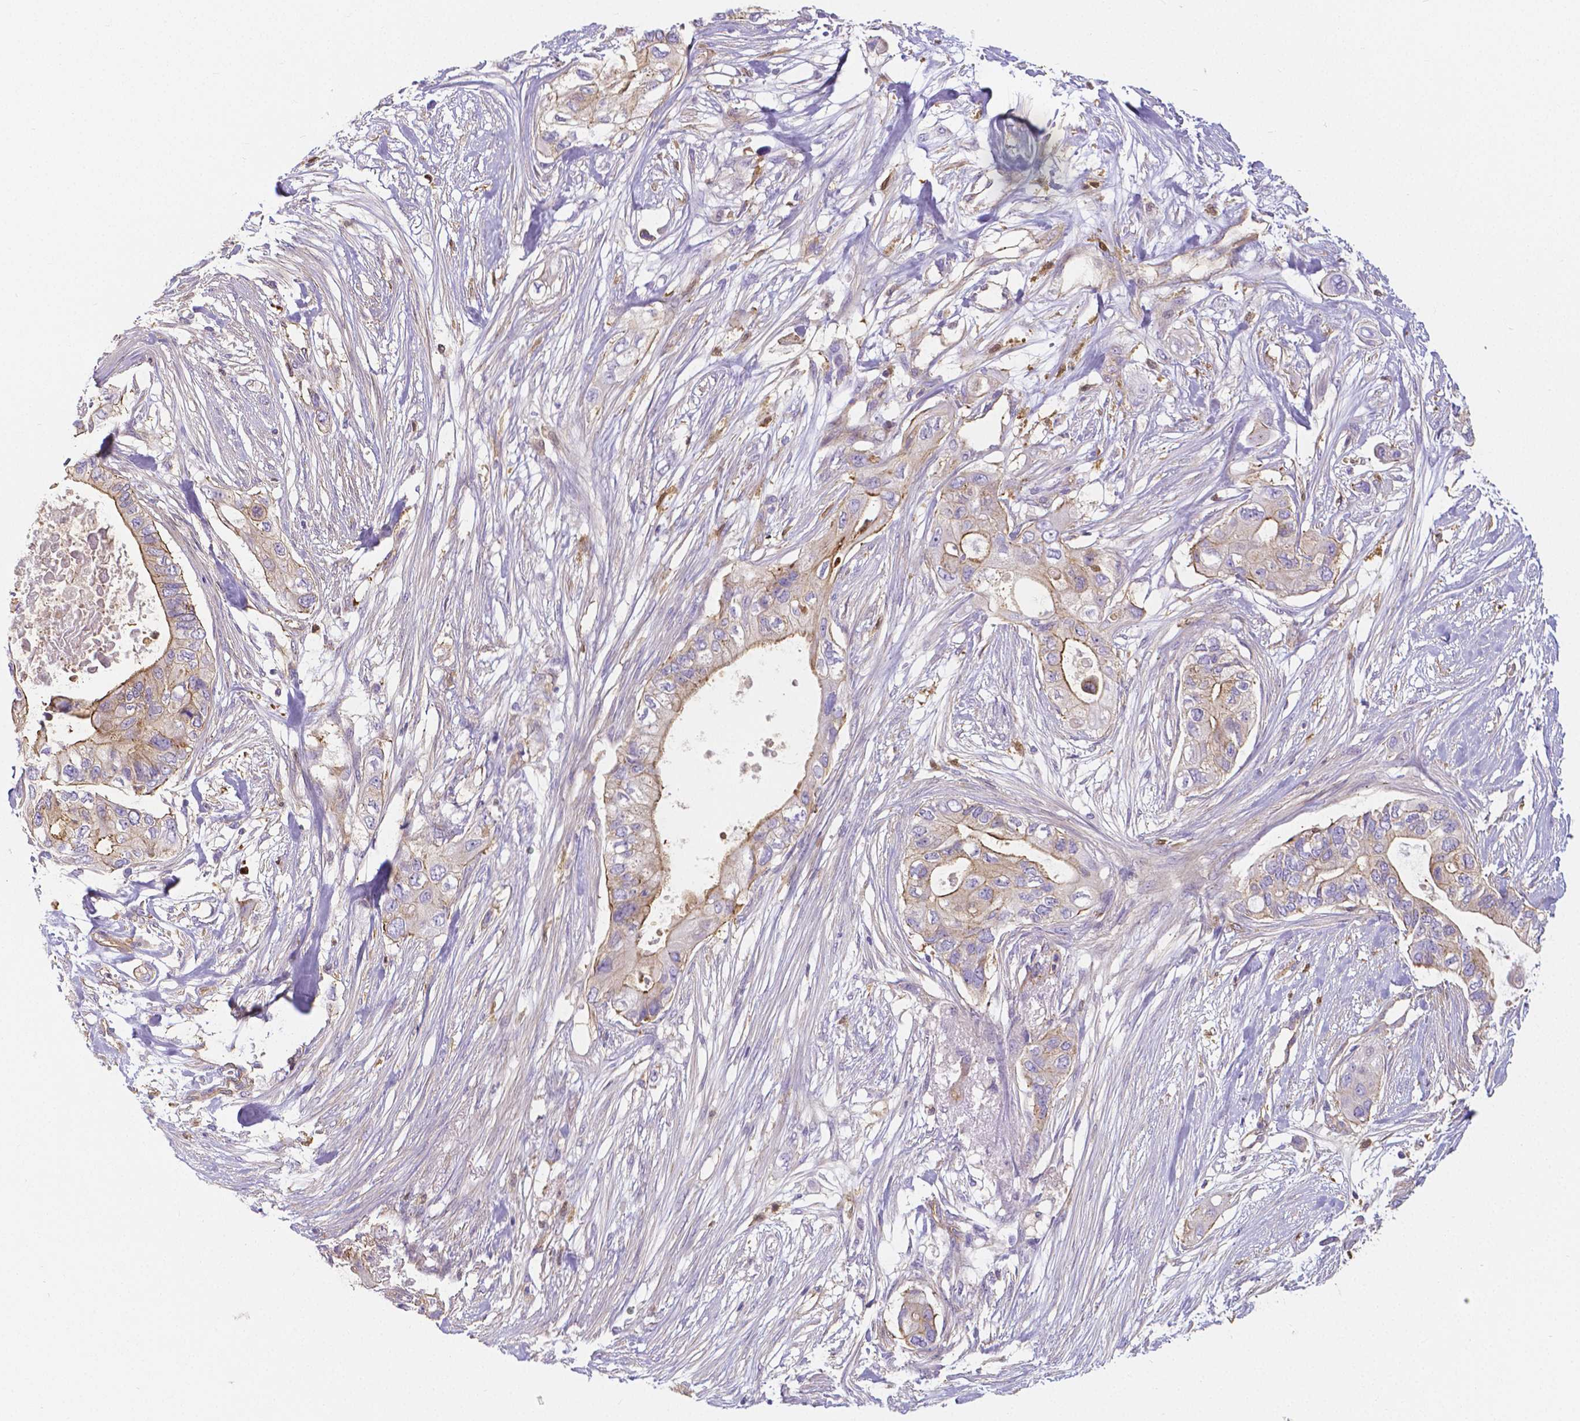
{"staining": {"intensity": "moderate", "quantity": "25%-75%", "location": "cytoplasmic/membranous"}, "tissue": "pancreatic cancer", "cell_type": "Tumor cells", "image_type": "cancer", "snomed": [{"axis": "morphology", "description": "Adenocarcinoma, NOS"}, {"axis": "topography", "description": "Pancreas"}], "caption": "IHC histopathology image of neoplastic tissue: human adenocarcinoma (pancreatic) stained using immunohistochemistry (IHC) exhibits medium levels of moderate protein expression localized specifically in the cytoplasmic/membranous of tumor cells, appearing as a cytoplasmic/membranous brown color.", "gene": "CRMP1", "patient": {"sex": "female", "age": 63}}